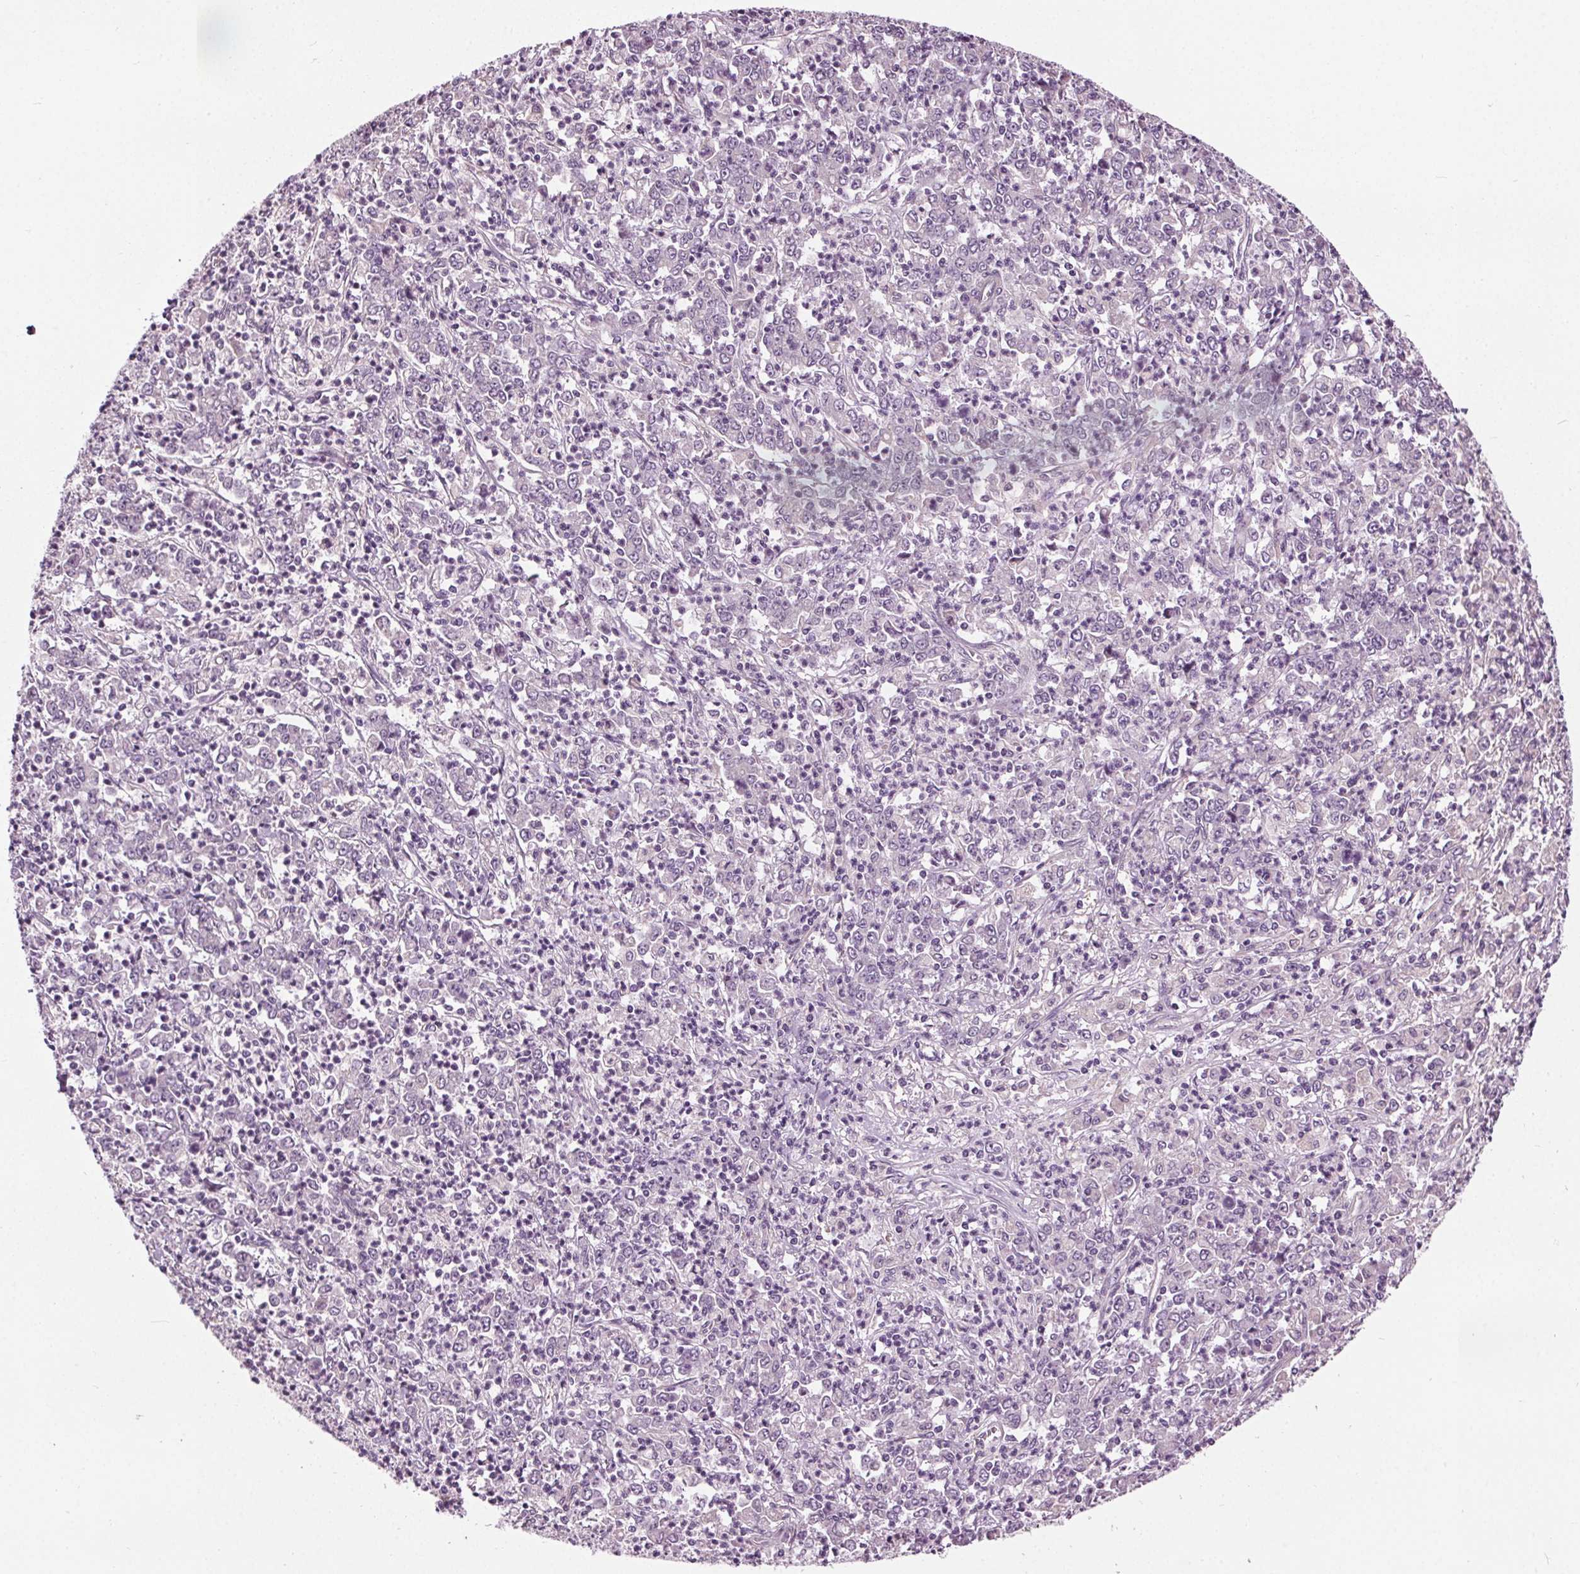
{"staining": {"intensity": "negative", "quantity": "none", "location": "none"}, "tissue": "stomach cancer", "cell_type": "Tumor cells", "image_type": "cancer", "snomed": [{"axis": "morphology", "description": "Adenocarcinoma, NOS"}, {"axis": "topography", "description": "Stomach, lower"}], "caption": "Immunohistochemistry histopathology image of neoplastic tissue: human stomach adenocarcinoma stained with DAB reveals no significant protein staining in tumor cells. (IHC, brightfield microscopy, high magnification).", "gene": "RASA1", "patient": {"sex": "female", "age": 71}}